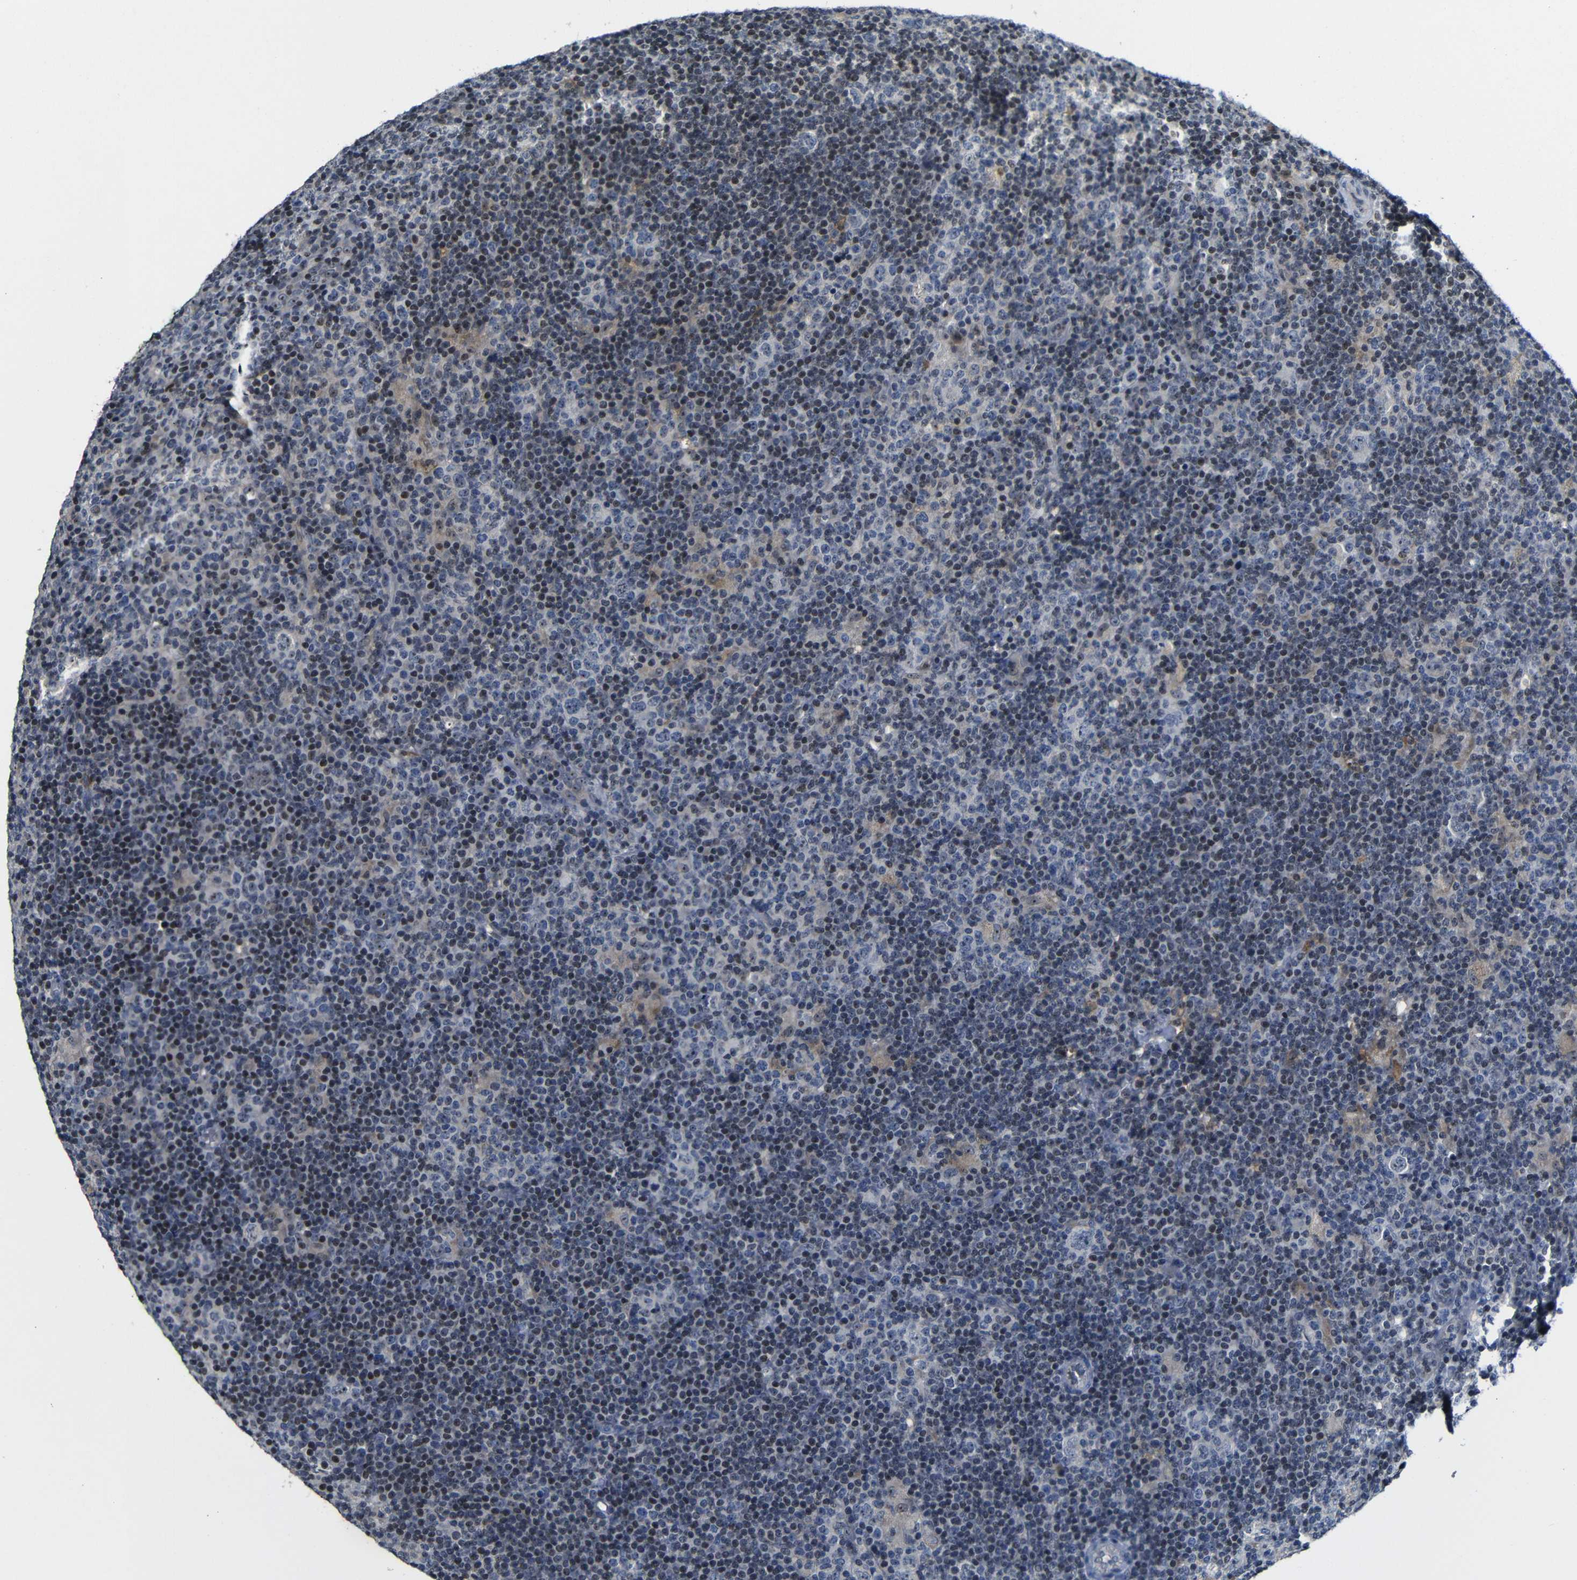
{"staining": {"intensity": "negative", "quantity": "none", "location": "none"}, "tissue": "lymphoma", "cell_type": "Tumor cells", "image_type": "cancer", "snomed": [{"axis": "morphology", "description": "Hodgkin's disease, NOS"}, {"axis": "topography", "description": "Lymph node"}], "caption": "This is an immunohistochemistry photomicrograph of human Hodgkin's disease. There is no expression in tumor cells.", "gene": "MYC", "patient": {"sex": "female", "age": 57}}